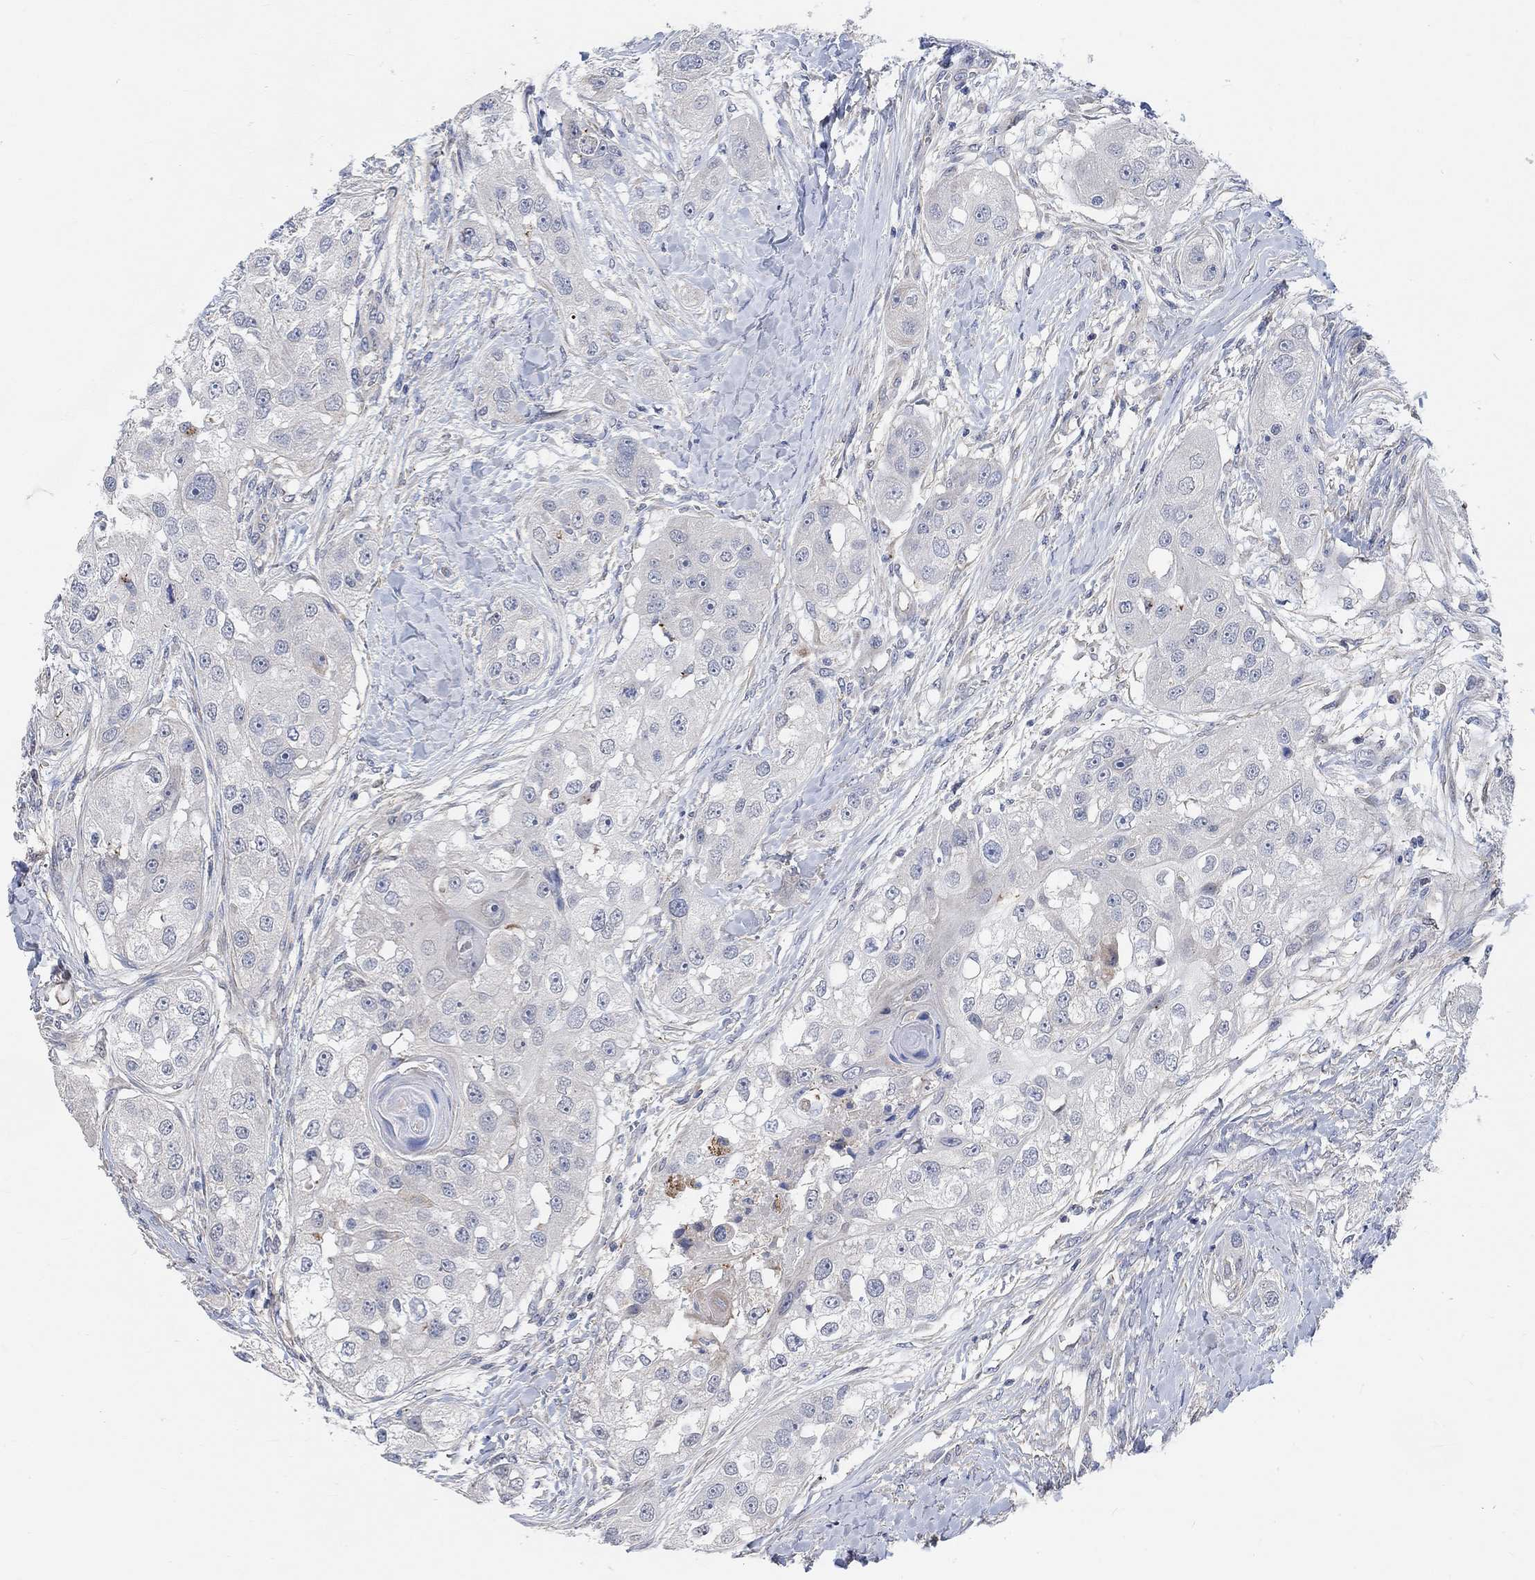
{"staining": {"intensity": "negative", "quantity": "none", "location": "none"}, "tissue": "head and neck cancer", "cell_type": "Tumor cells", "image_type": "cancer", "snomed": [{"axis": "morphology", "description": "Normal tissue, NOS"}, {"axis": "morphology", "description": "Squamous cell carcinoma, NOS"}, {"axis": "topography", "description": "Skeletal muscle"}, {"axis": "topography", "description": "Head-Neck"}], "caption": "Immunohistochemistry (IHC) of human head and neck cancer (squamous cell carcinoma) demonstrates no positivity in tumor cells.", "gene": "HCRTR1", "patient": {"sex": "male", "age": 51}}